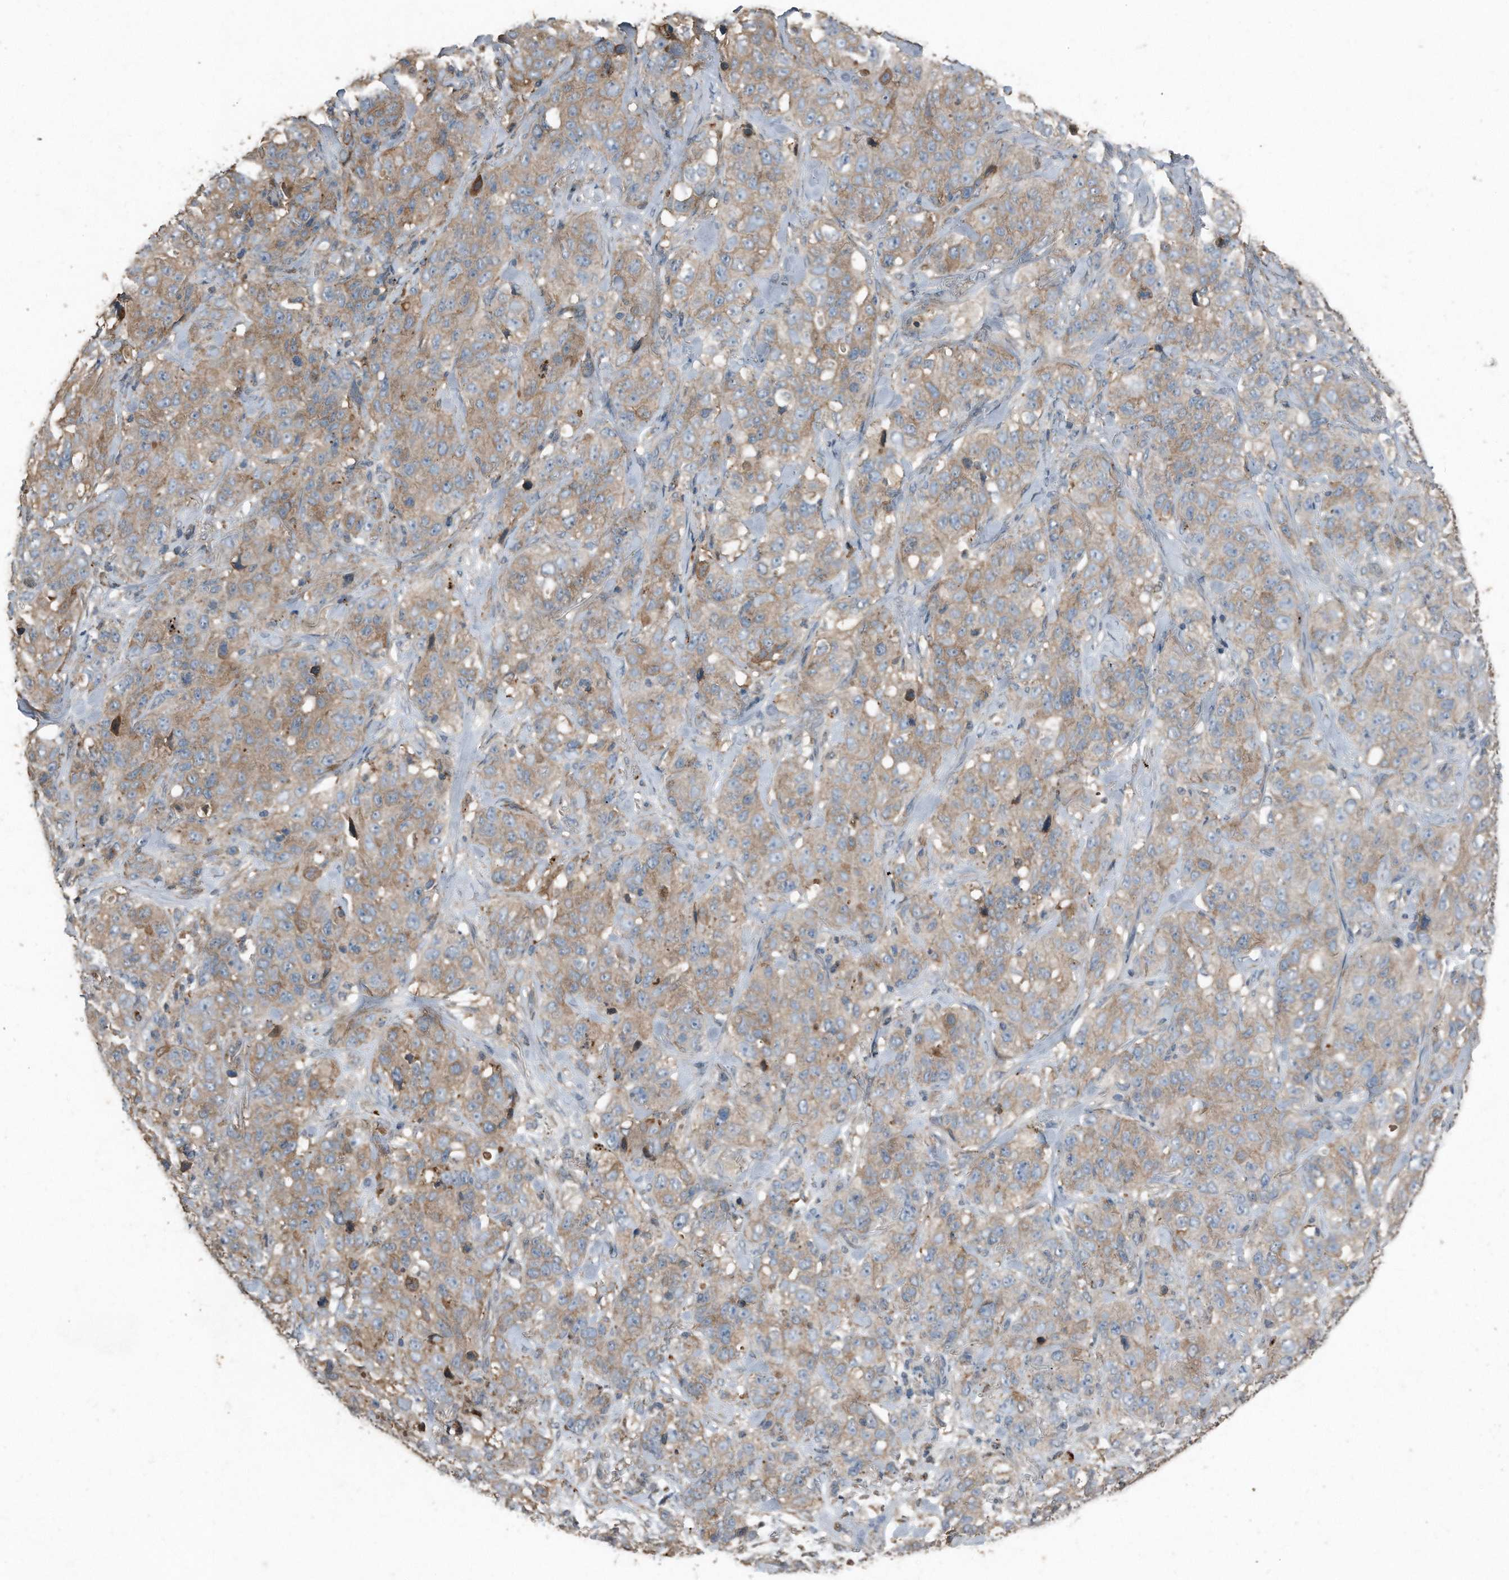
{"staining": {"intensity": "moderate", "quantity": ">75%", "location": "cytoplasmic/membranous"}, "tissue": "stomach cancer", "cell_type": "Tumor cells", "image_type": "cancer", "snomed": [{"axis": "morphology", "description": "Adenocarcinoma, NOS"}, {"axis": "topography", "description": "Stomach"}], "caption": "Immunohistochemical staining of human stomach cancer (adenocarcinoma) shows medium levels of moderate cytoplasmic/membranous protein staining in about >75% of tumor cells.", "gene": "C9", "patient": {"sex": "male", "age": 48}}